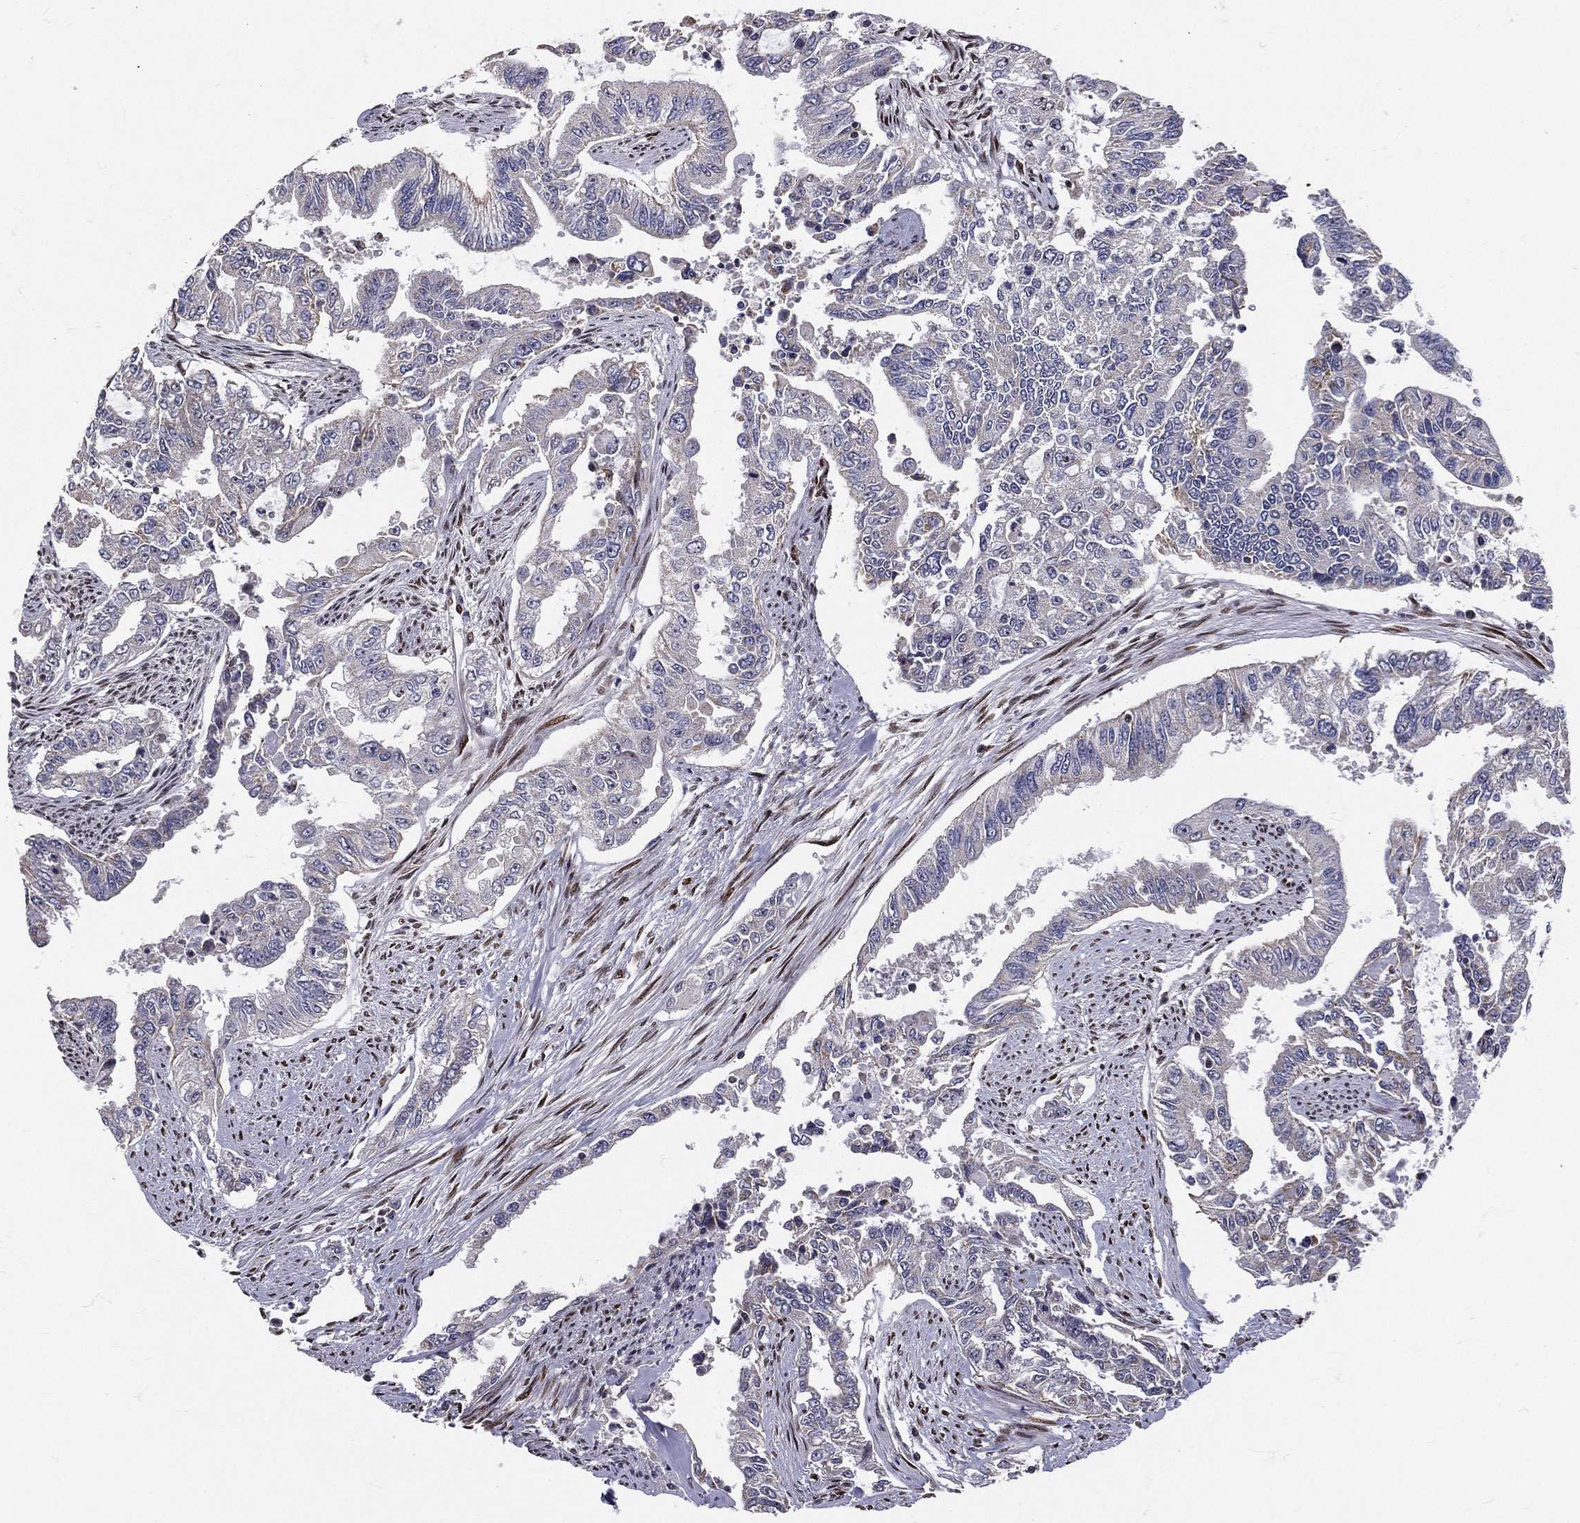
{"staining": {"intensity": "negative", "quantity": "none", "location": "none"}, "tissue": "endometrial cancer", "cell_type": "Tumor cells", "image_type": "cancer", "snomed": [{"axis": "morphology", "description": "Adenocarcinoma, NOS"}, {"axis": "topography", "description": "Uterus"}], "caption": "IHC photomicrograph of endometrial cancer stained for a protein (brown), which displays no positivity in tumor cells.", "gene": "ZEB1", "patient": {"sex": "female", "age": 59}}